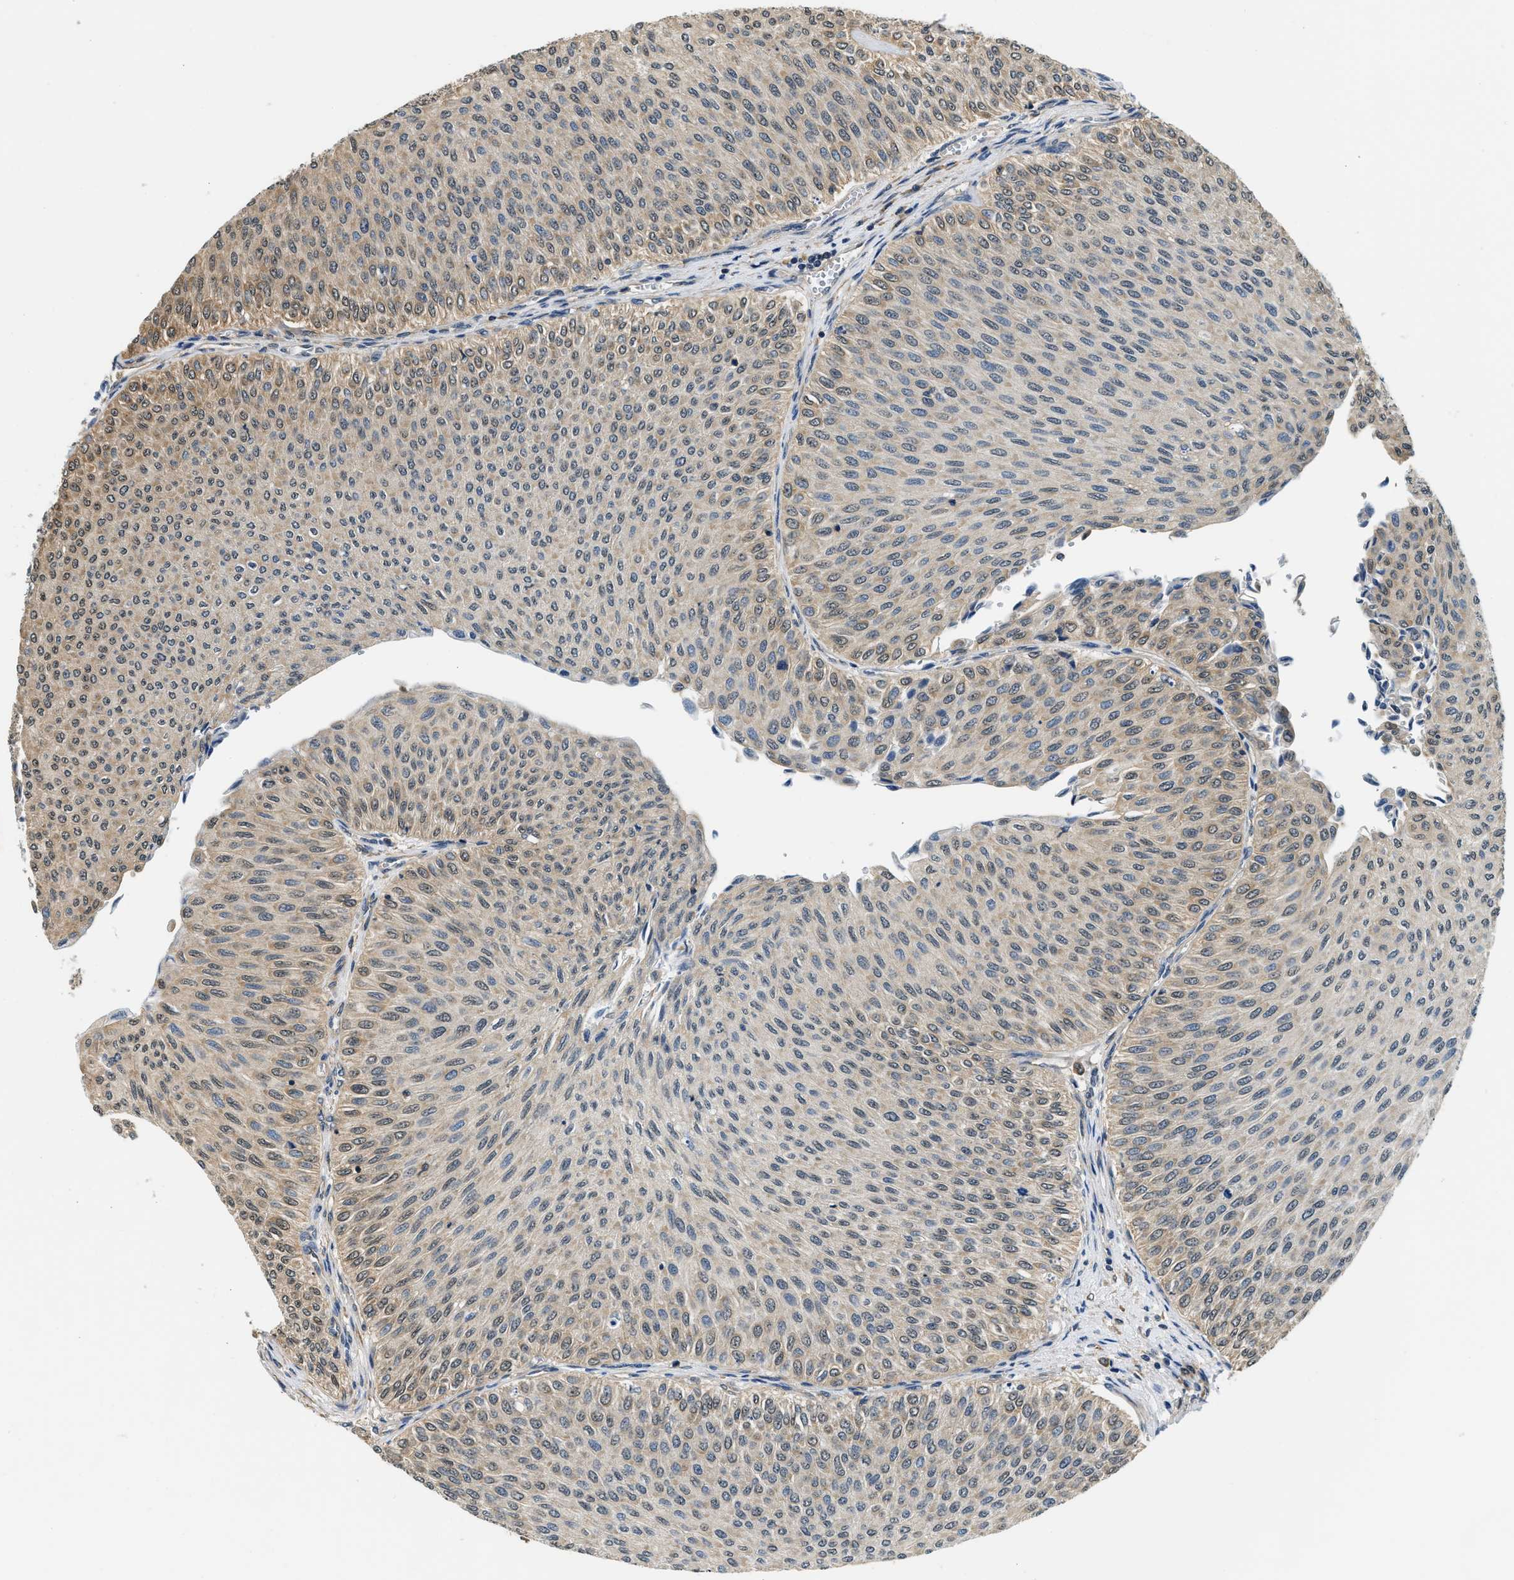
{"staining": {"intensity": "weak", "quantity": "25%-75%", "location": "cytoplasmic/membranous"}, "tissue": "urothelial cancer", "cell_type": "Tumor cells", "image_type": "cancer", "snomed": [{"axis": "morphology", "description": "Urothelial carcinoma, Low grade"}, {"axis": "topography", "description": "Urinary bladder"}], "caption": "Approximately 25%-75% of tumor cells in urothelial cancer demonstrate weak cytoplasmic/membranous protein positivity as visualized by brown immunohistochemical staining.", "gene": "BCL7C", "patient": {"sex": "male", "age": 78}}